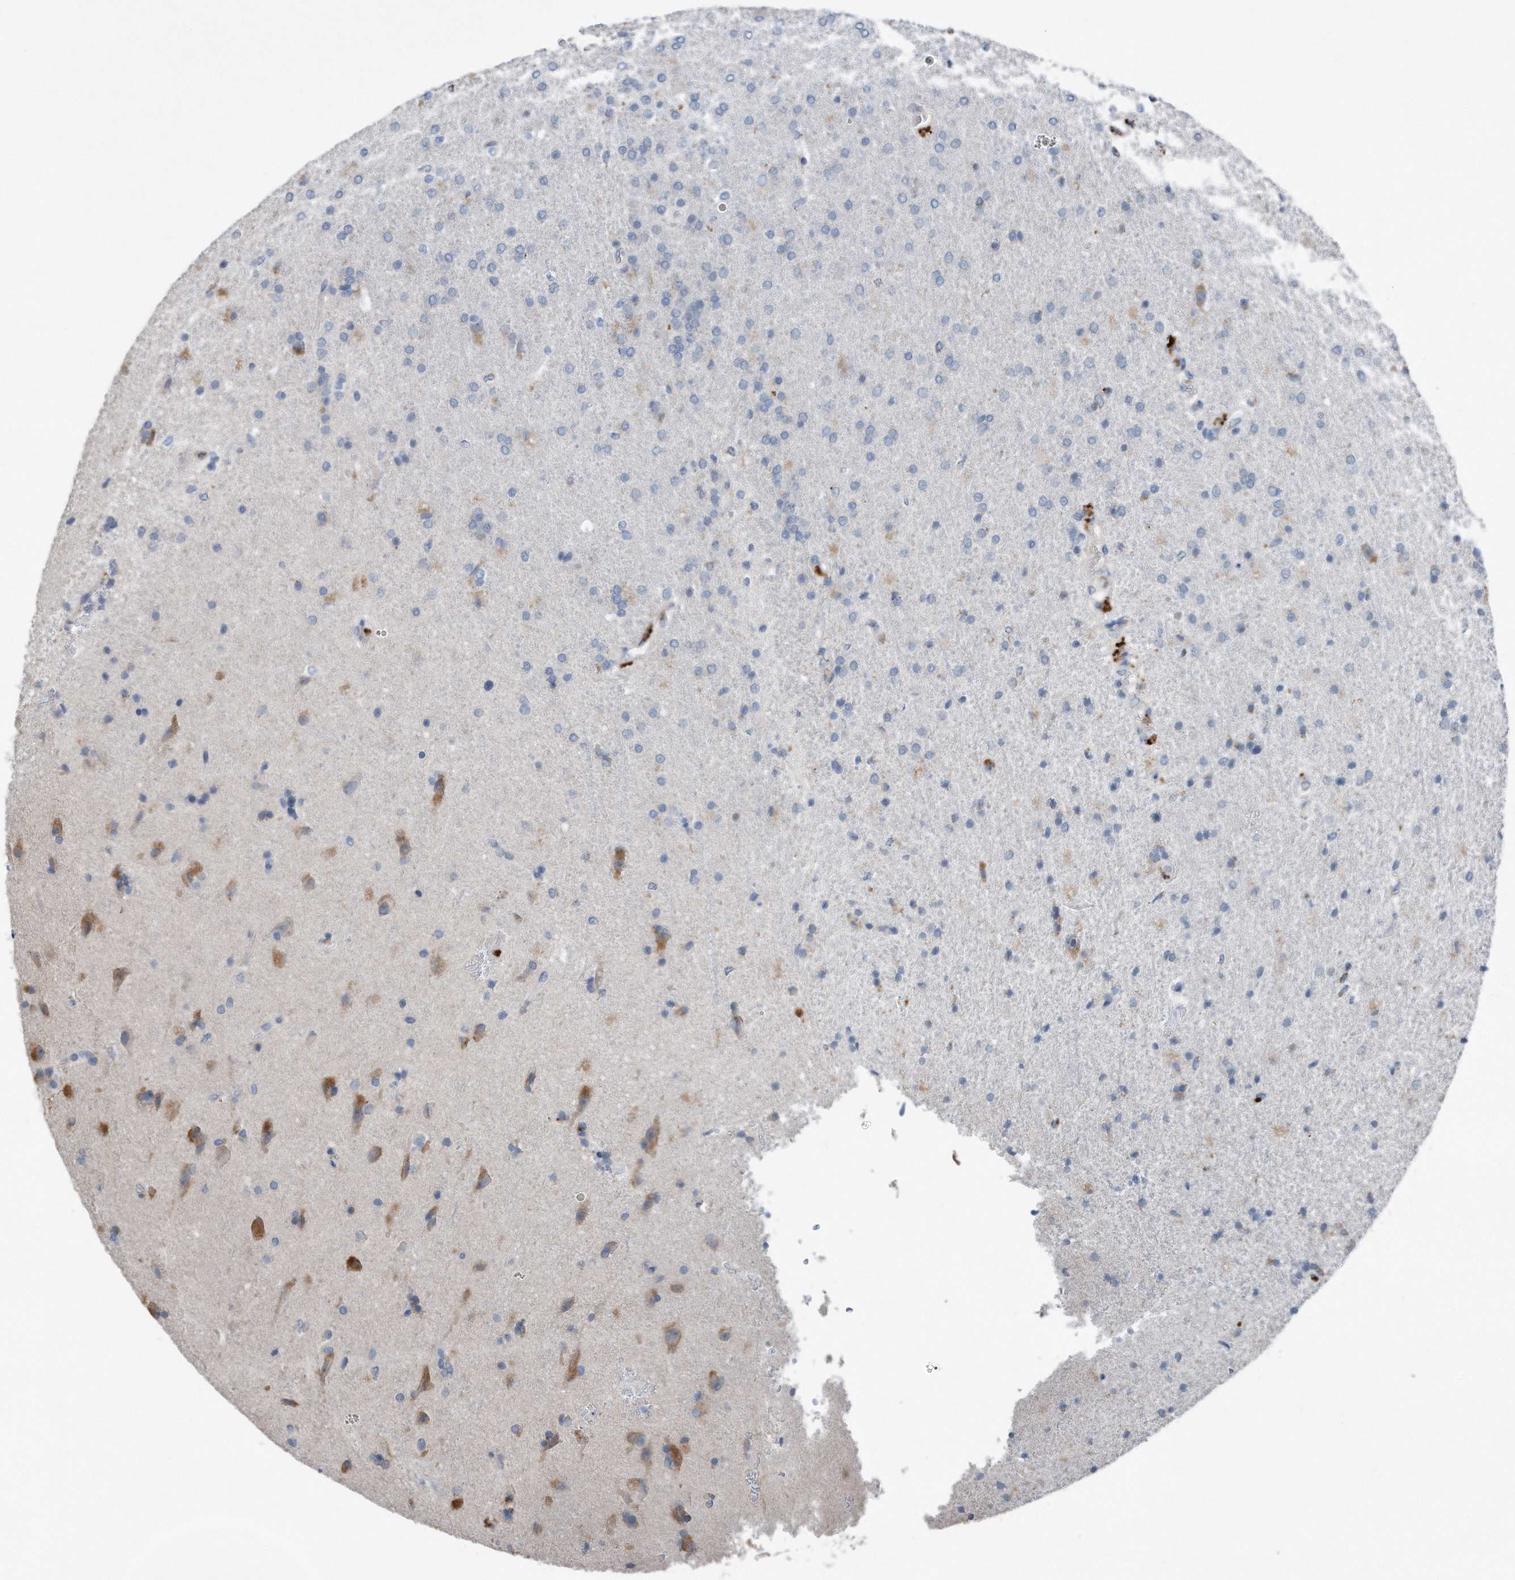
{"staining": {"intensity": "negative", "quantity": "none", "location": "none"}, "tissue": "glioma", "cell_type": "Tumor cells", "image_type": "cancer", "snomed": [{"axis": "morphology", "description": "Glioma, malignant, High grade"}, {"axis": "topography", "description": "Brain"}], "caption": "IHC micrograph of neoplastic tissue: malignant glioma (high-grade) stained with DAB reveals no significant protein positivity in tumor cells.", "gene": "ZNF772", "patient": {"sex": "male", "age": 72}}